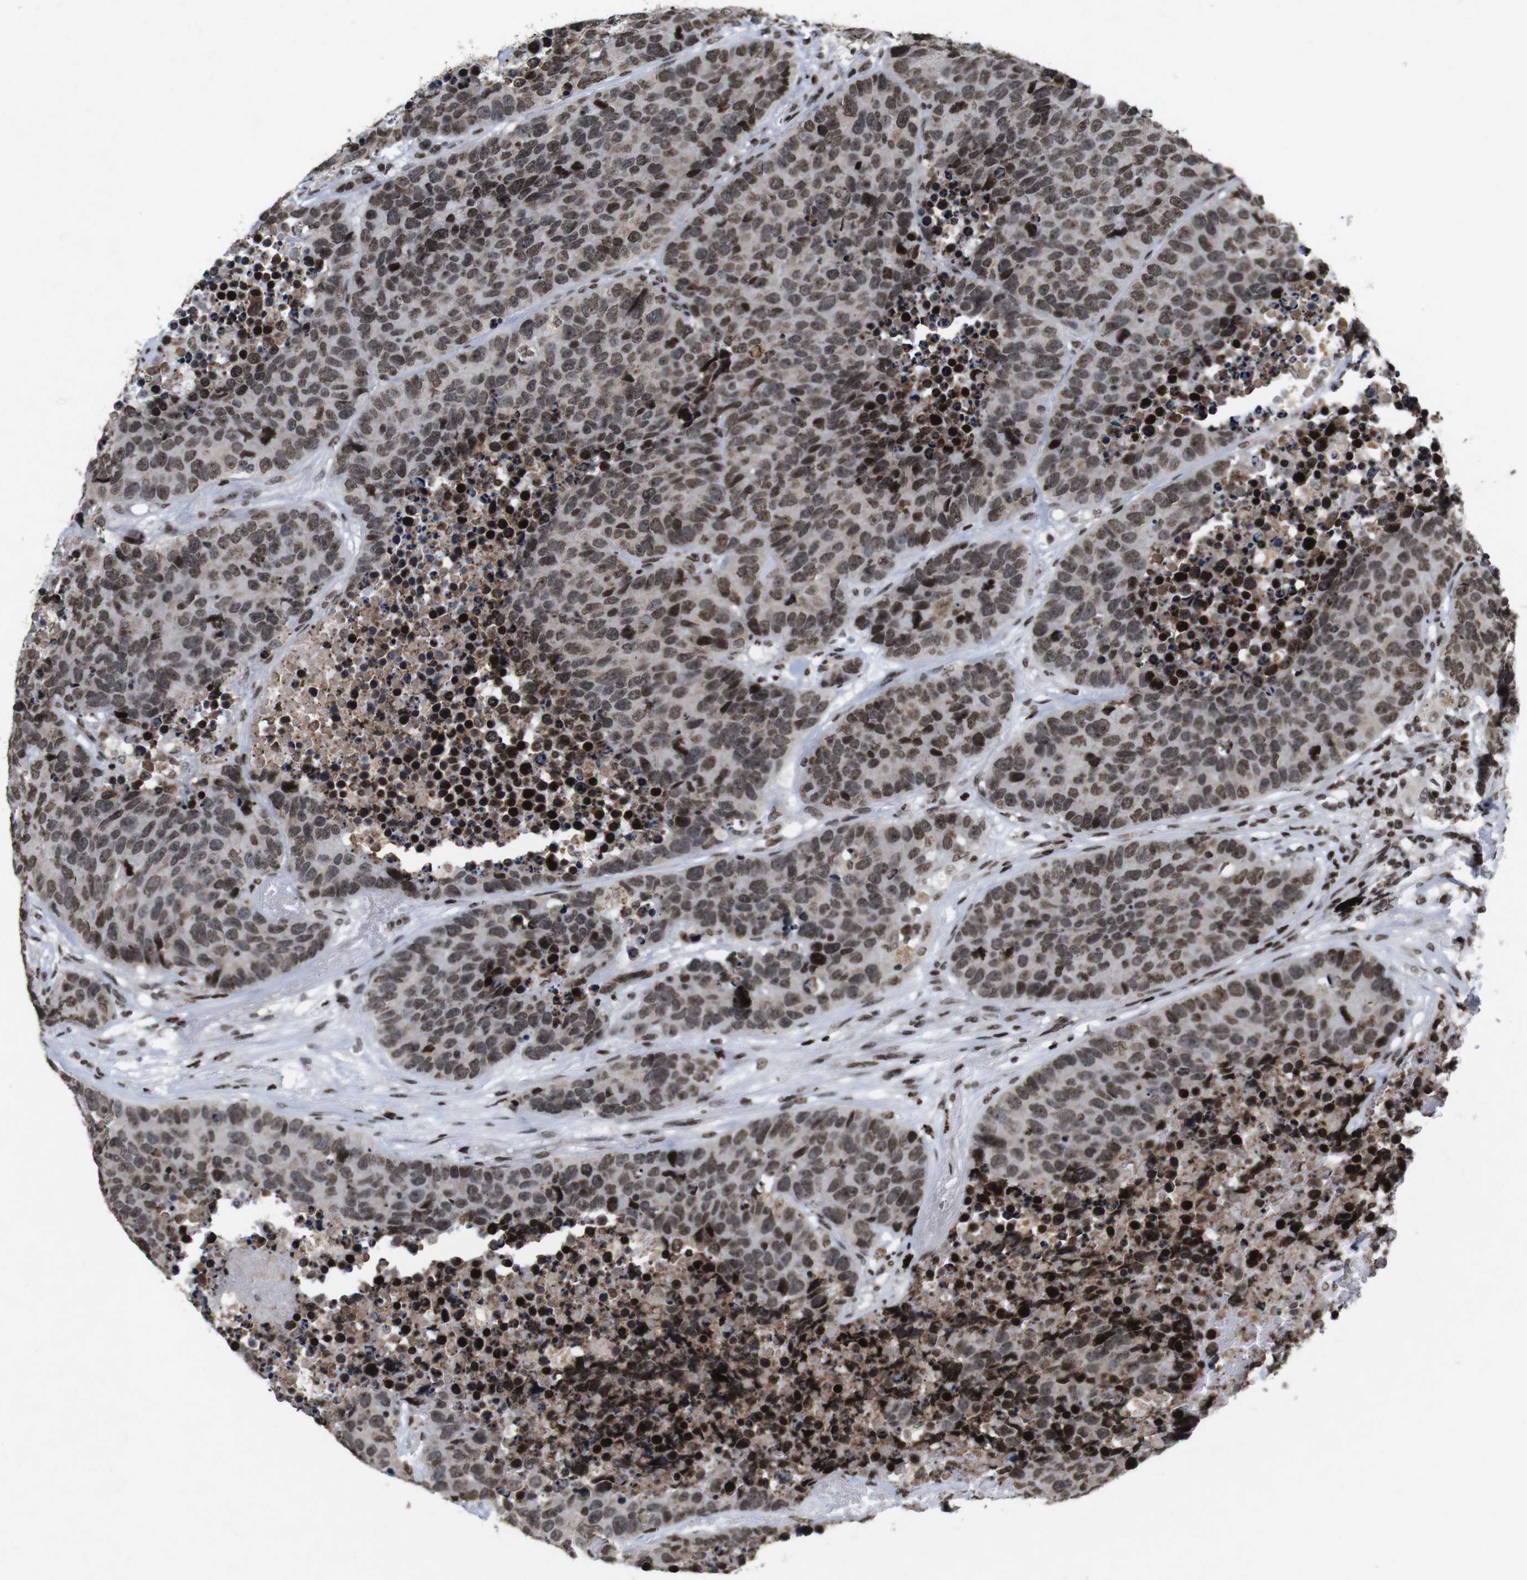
{"staining": {"intensity": "moderate", "quantity": ">75%", "location": "nuclear"}, "tissue": "carcinoid", "cell_type": "Tumor cells", "image_type": "cancer", "snomed": [{"axis": "morphology", "description": "Carcinoid, malignant, NOS"}, {"axis": "topography", "description": "Lung"}], "caption": "IHC image of neoplastic tissue: human malignant carcinoid stained using IHC reveals medium levels of moderate protein expression localized specifically in the nuclear of tumor cells, appearing as a nuclear brown color.", "gene": "MAGEH1", "patient": {"sex": "male", "age": 60}}